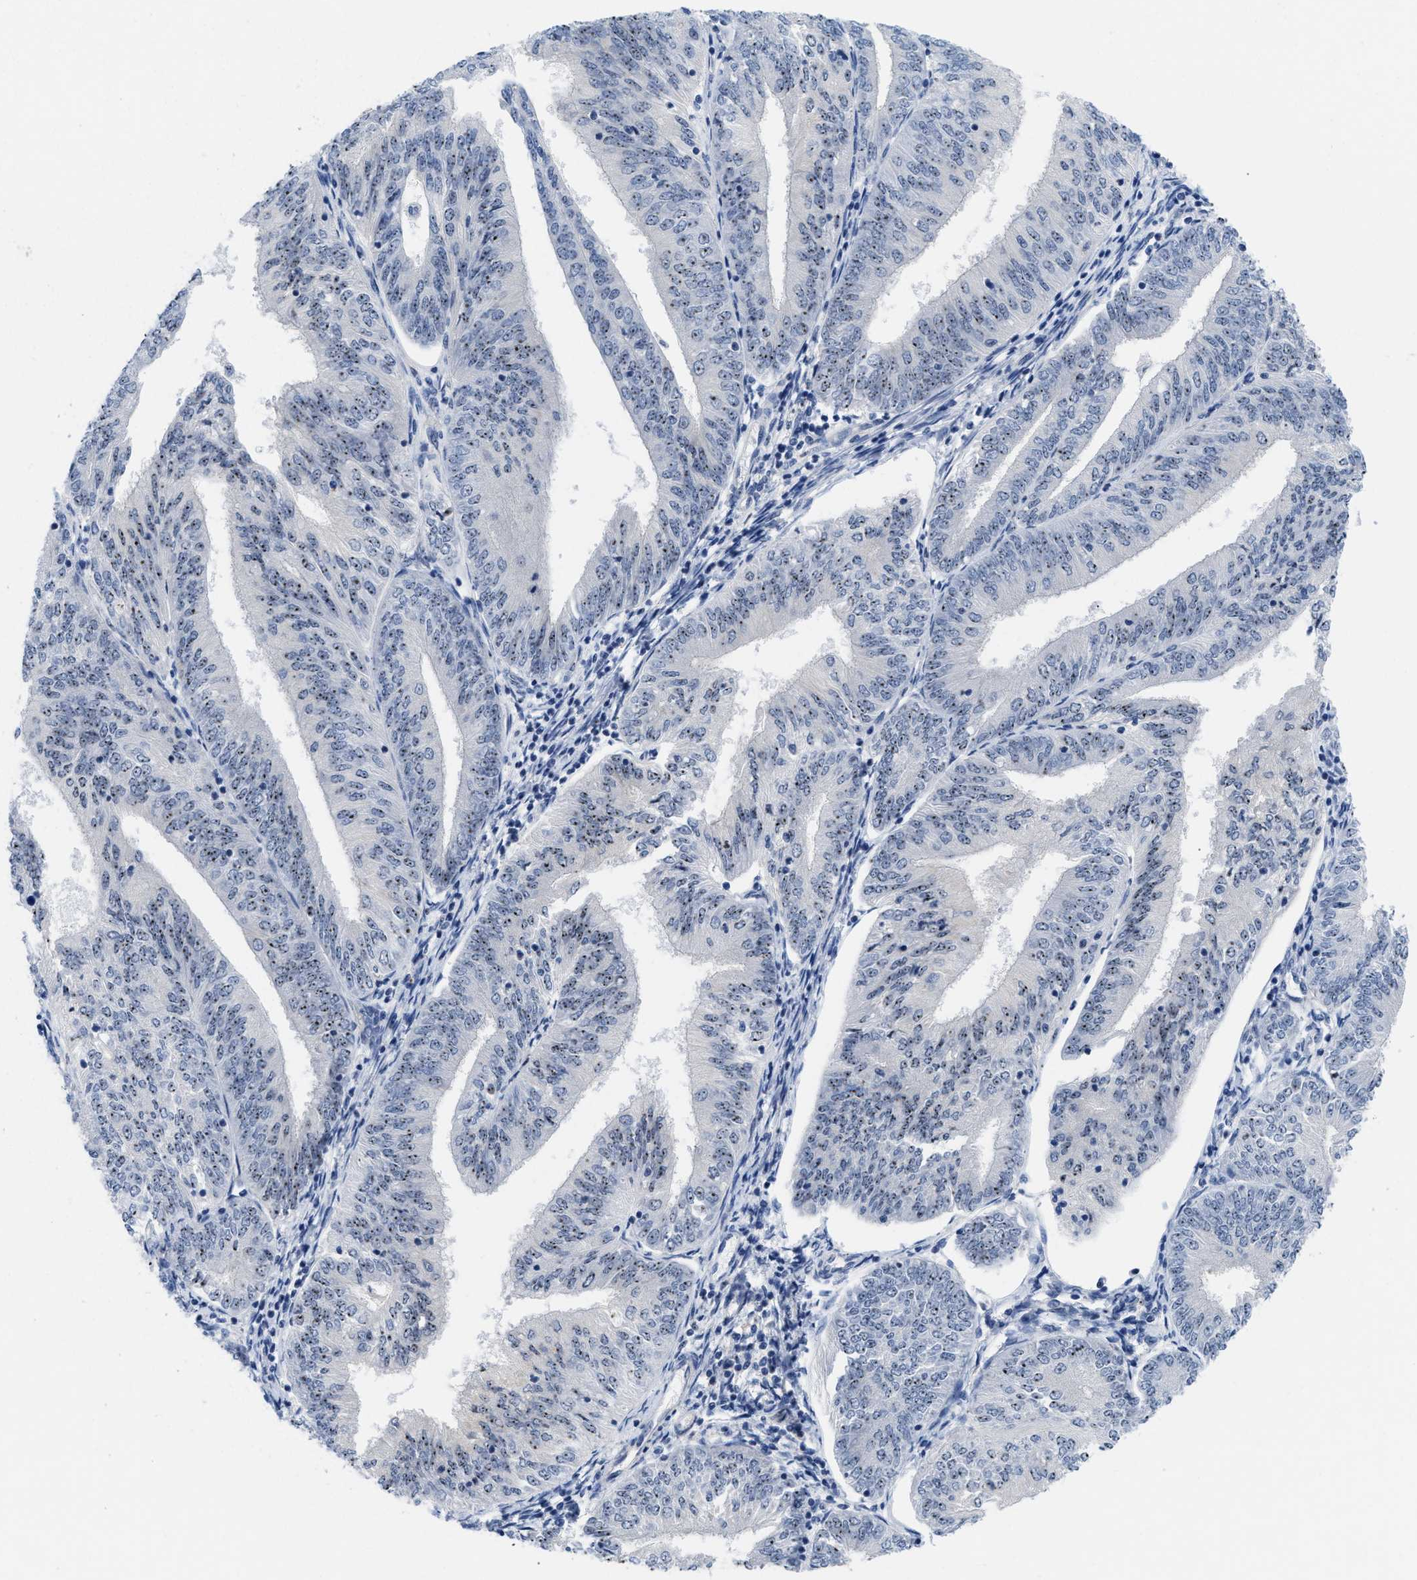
{"staining": {"intensity": "moderate", "quantity": "25%-75%", "location": "nuclear"}, "tissue": "endometrial cancer", "cell_type": "Tumor cells", "image_type": "cancer", "snomed": [{"axis": "morphology", "description": "Adenocarcinoma, NOS"}, {"axis": "topography", "description": "Endometrium"}], "caption": "A photomicrograph of adenocarcinoma (endometrial) stained for a protein displays moderate nuclear brown staining in tumor cells.", "gene": "NOP58", "patient": {"sex": "female", "age": 58}}